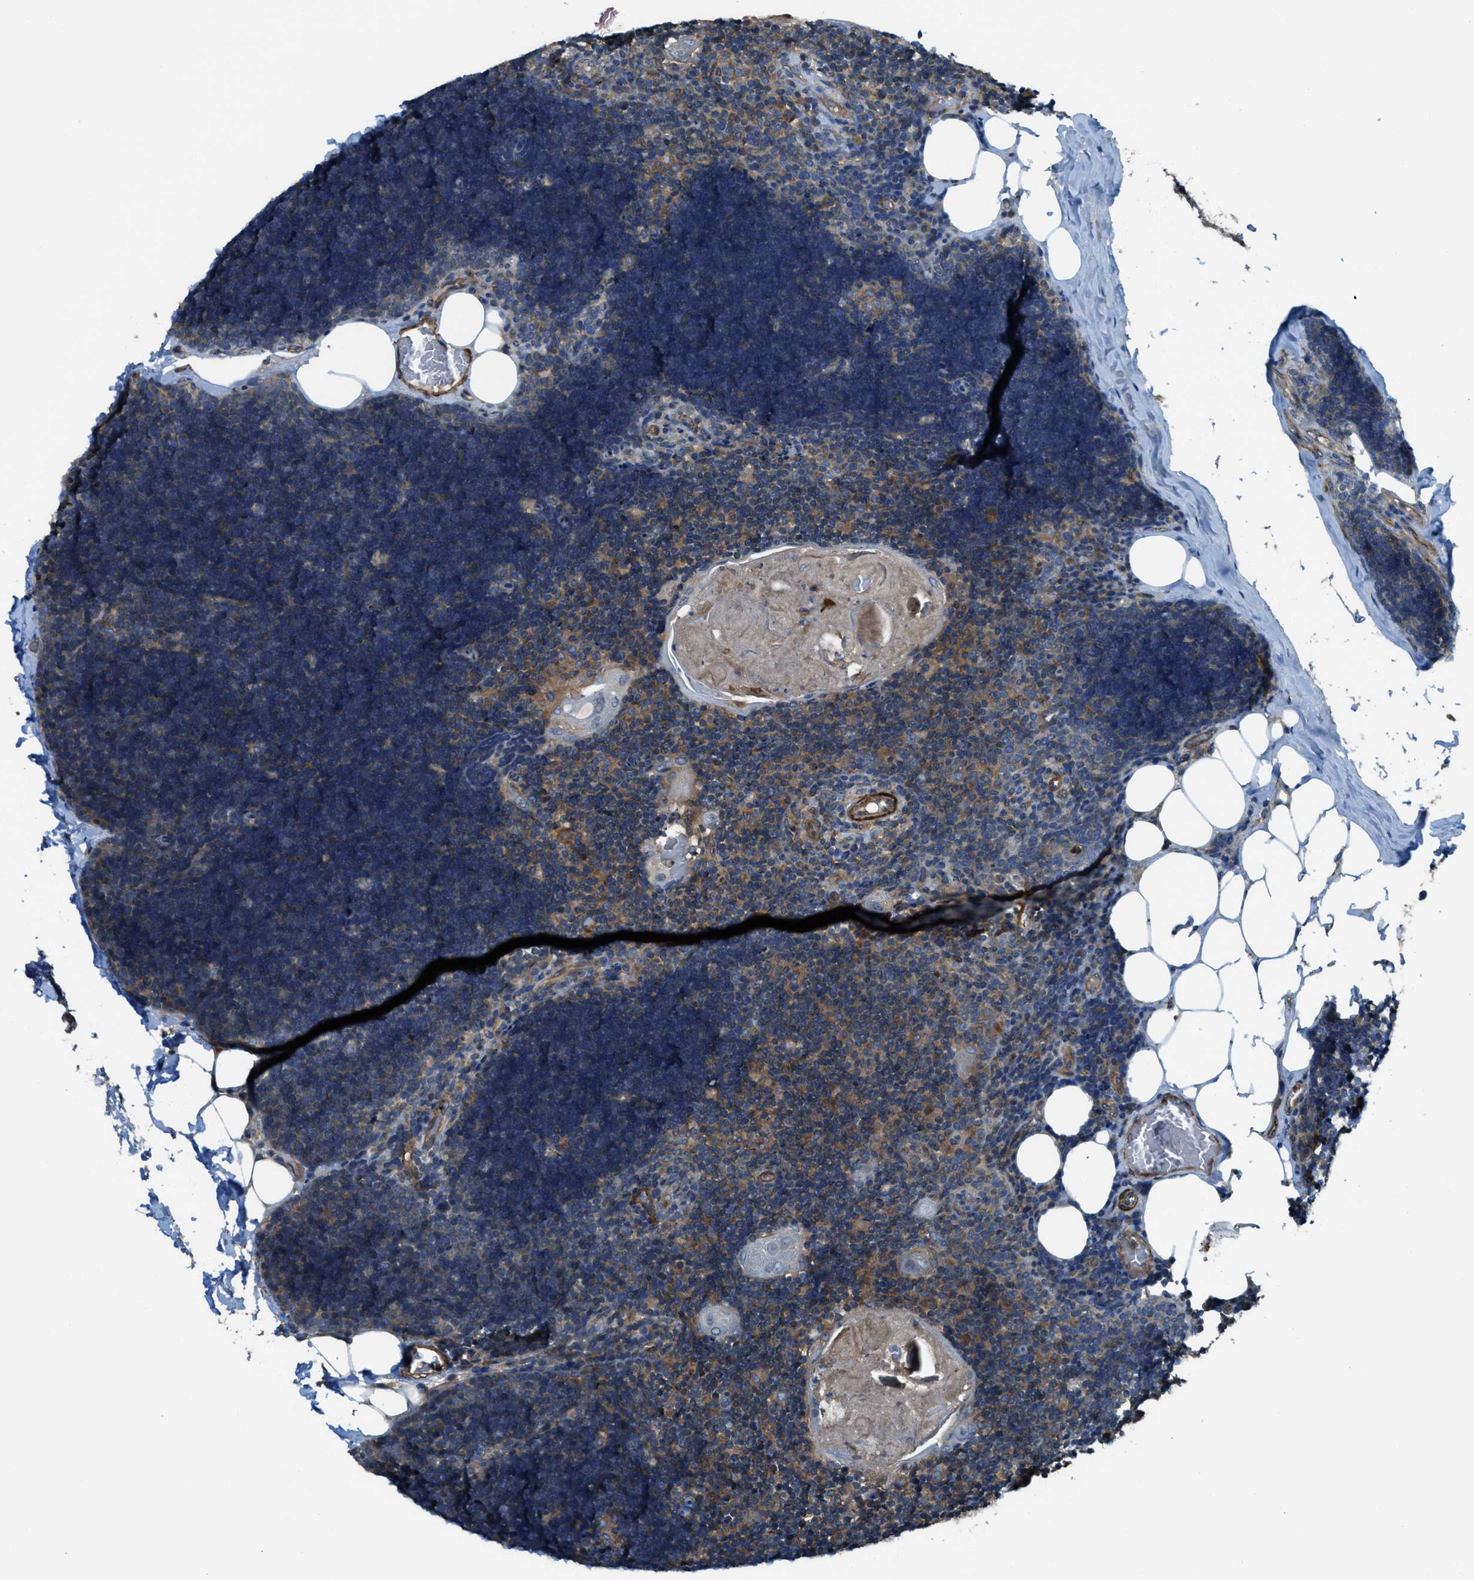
{"staining": {"intensity": "moderate", "quantity": ">75%", "location": "cytoplasmic/membranous"}, "tissue": "lymph node", "cell_type": "Germinal center cells", "image_type": "normal", "snomed": [{"axis": "morphology", "description": "Normal tissue, NOS"}, {"axis": "topography", "description": "Lymph node"}], "caption": "DAB (3,3'-diaminobenzidine) immunohistochemical staining of normal lymph node displays moderate cytoplasmic/membranous protein expression in approximately >75% of germinal center cells.", "gene": "VEZT", "patient": {"sex": "male", "age": 33}}